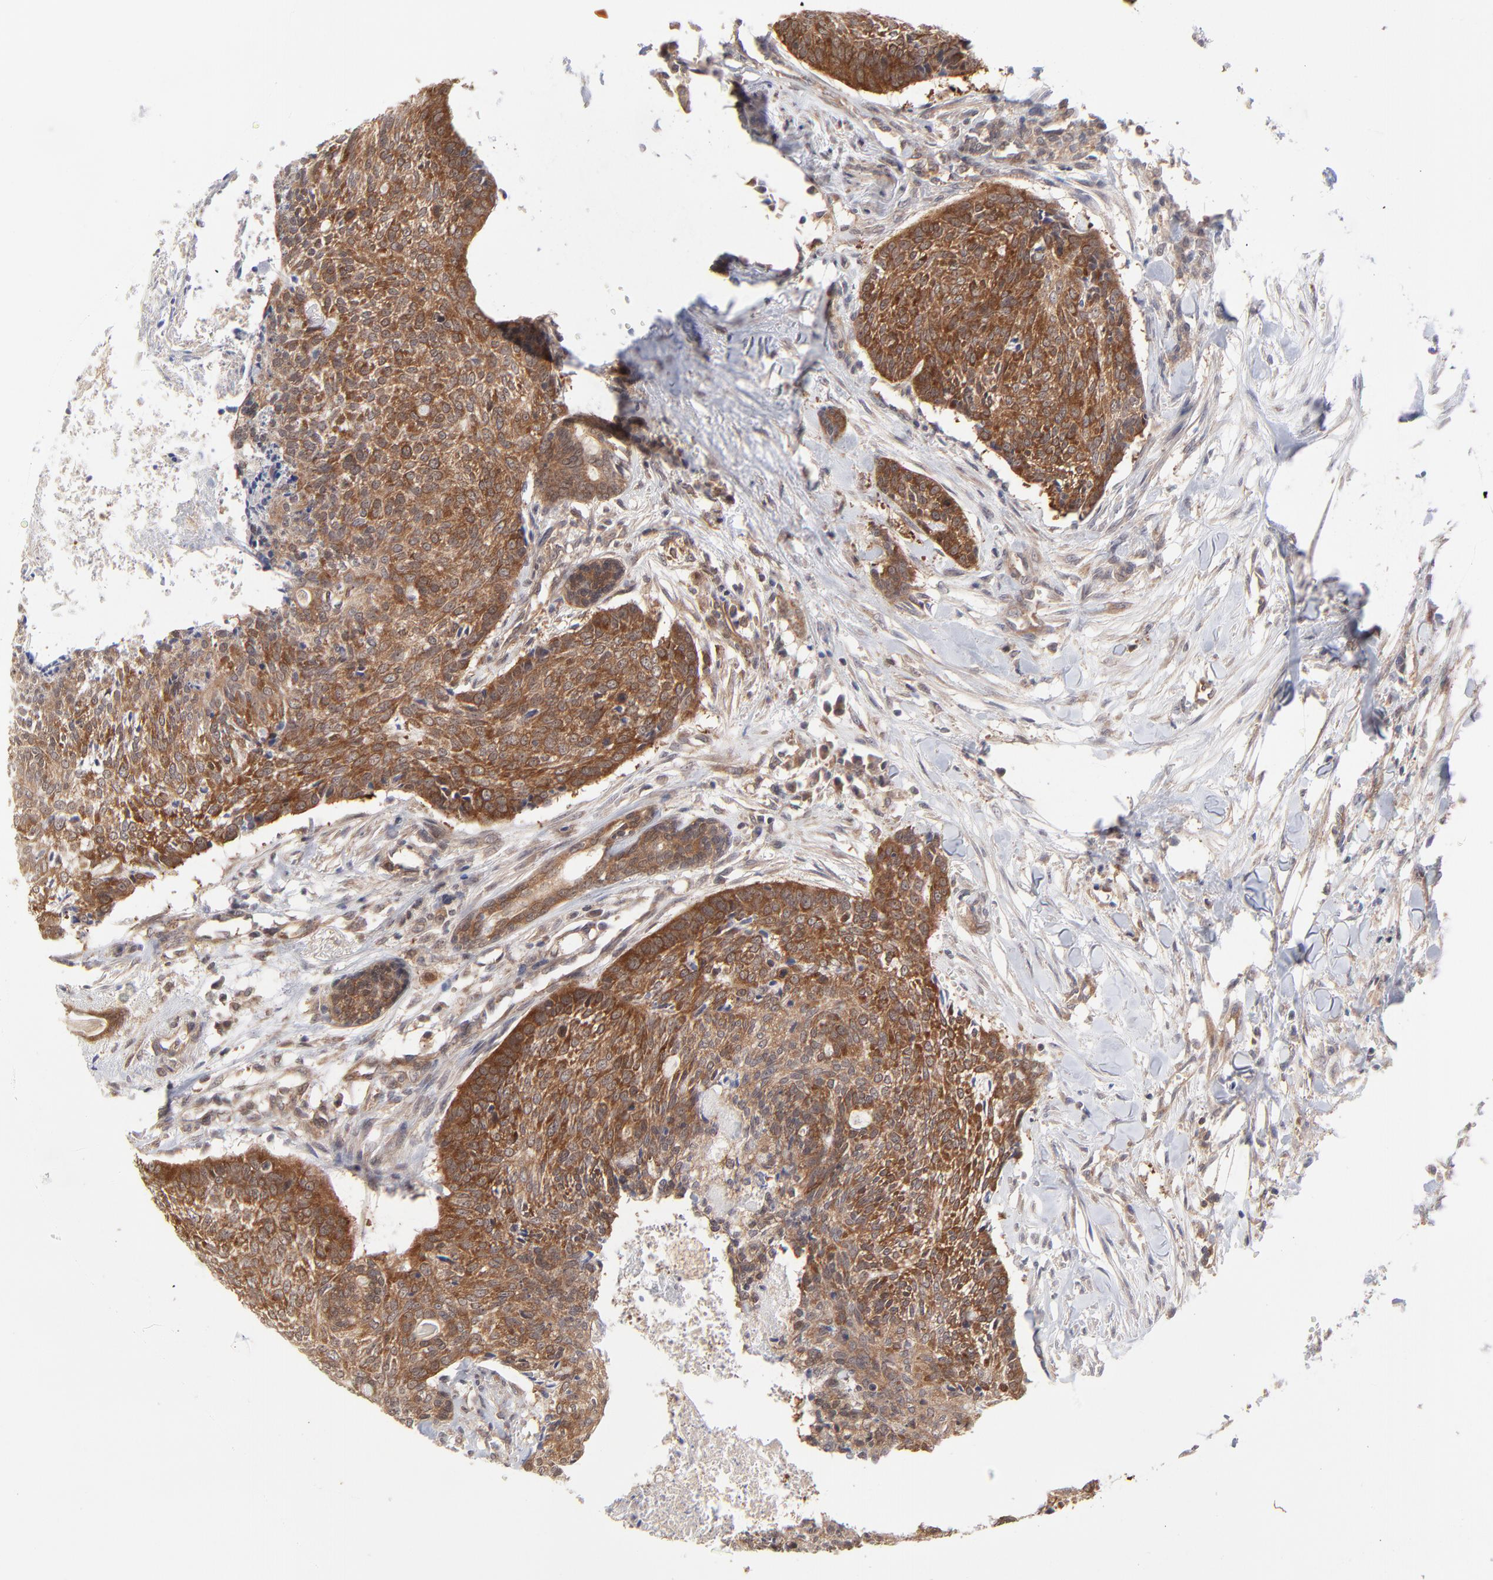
{"staining": {"intensity": "moderate", "quantity": ">75%", "location": "cytoplasmic/membranous"}, "tissue": "head and neck cancer", "cell_type": "Tumor cells", "image_type": "cancer", "snomed": [{"axis": "morphology", "description": "Squamous cell carcinoma, NOS"}, {"axis": "topography", "description": "Salivary gland"}, {"axis": "topography", "description": "Head-Neck"}], "caption": "Immunohistochemistry (DAB (3,3'-diaminobenzidine)) staining of head and neck cancer demonstrates moderate cytoplasmic/membranous protein positivity in about >75% of tumor cells.", "gene": "GART", "patient": {"sex": "male", "age": 70}}